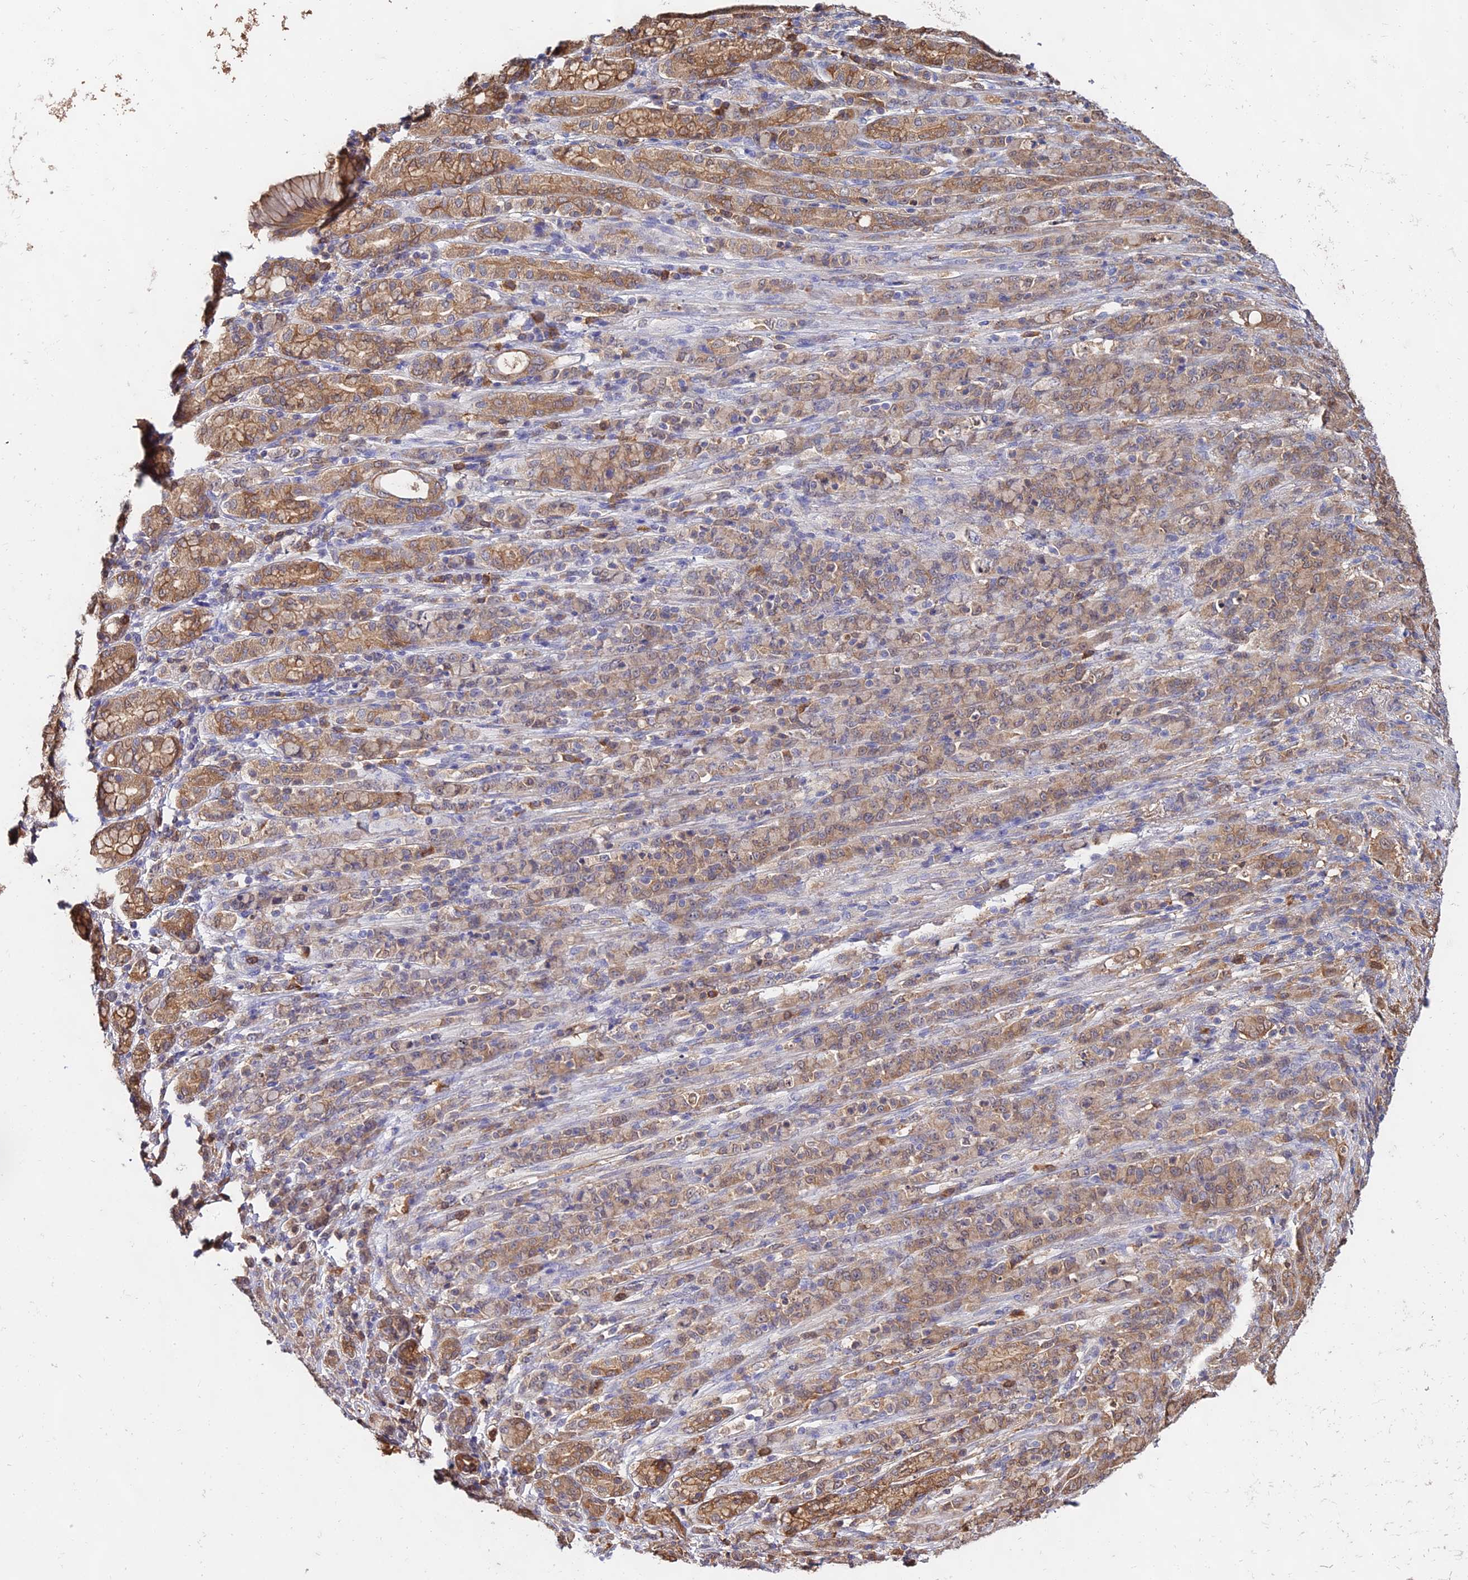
{"staining": {"intensity": "moderate", "quantity": ">75%", "location": "cytoplasmic/membranous"}, "tissue": "stomach cancer", "cell_type": "Tumor cells", "image_type": "cancer", "snomed": [{"axis": "morphology", "description": "Normal tissue, NOS"}, {"axis": "morphology", "description": "Adenocarcinoma, NOS"}, {"axis": "topography", "description": "Stomach"}], "caption": "Stomach cancer (adenocarcinoma) tissue reveals moderate cytoplasmic/membranous staining in about >75% of tumor cells", "gene": "FBP1", "patient": {"sex": "female", "age": 79}}